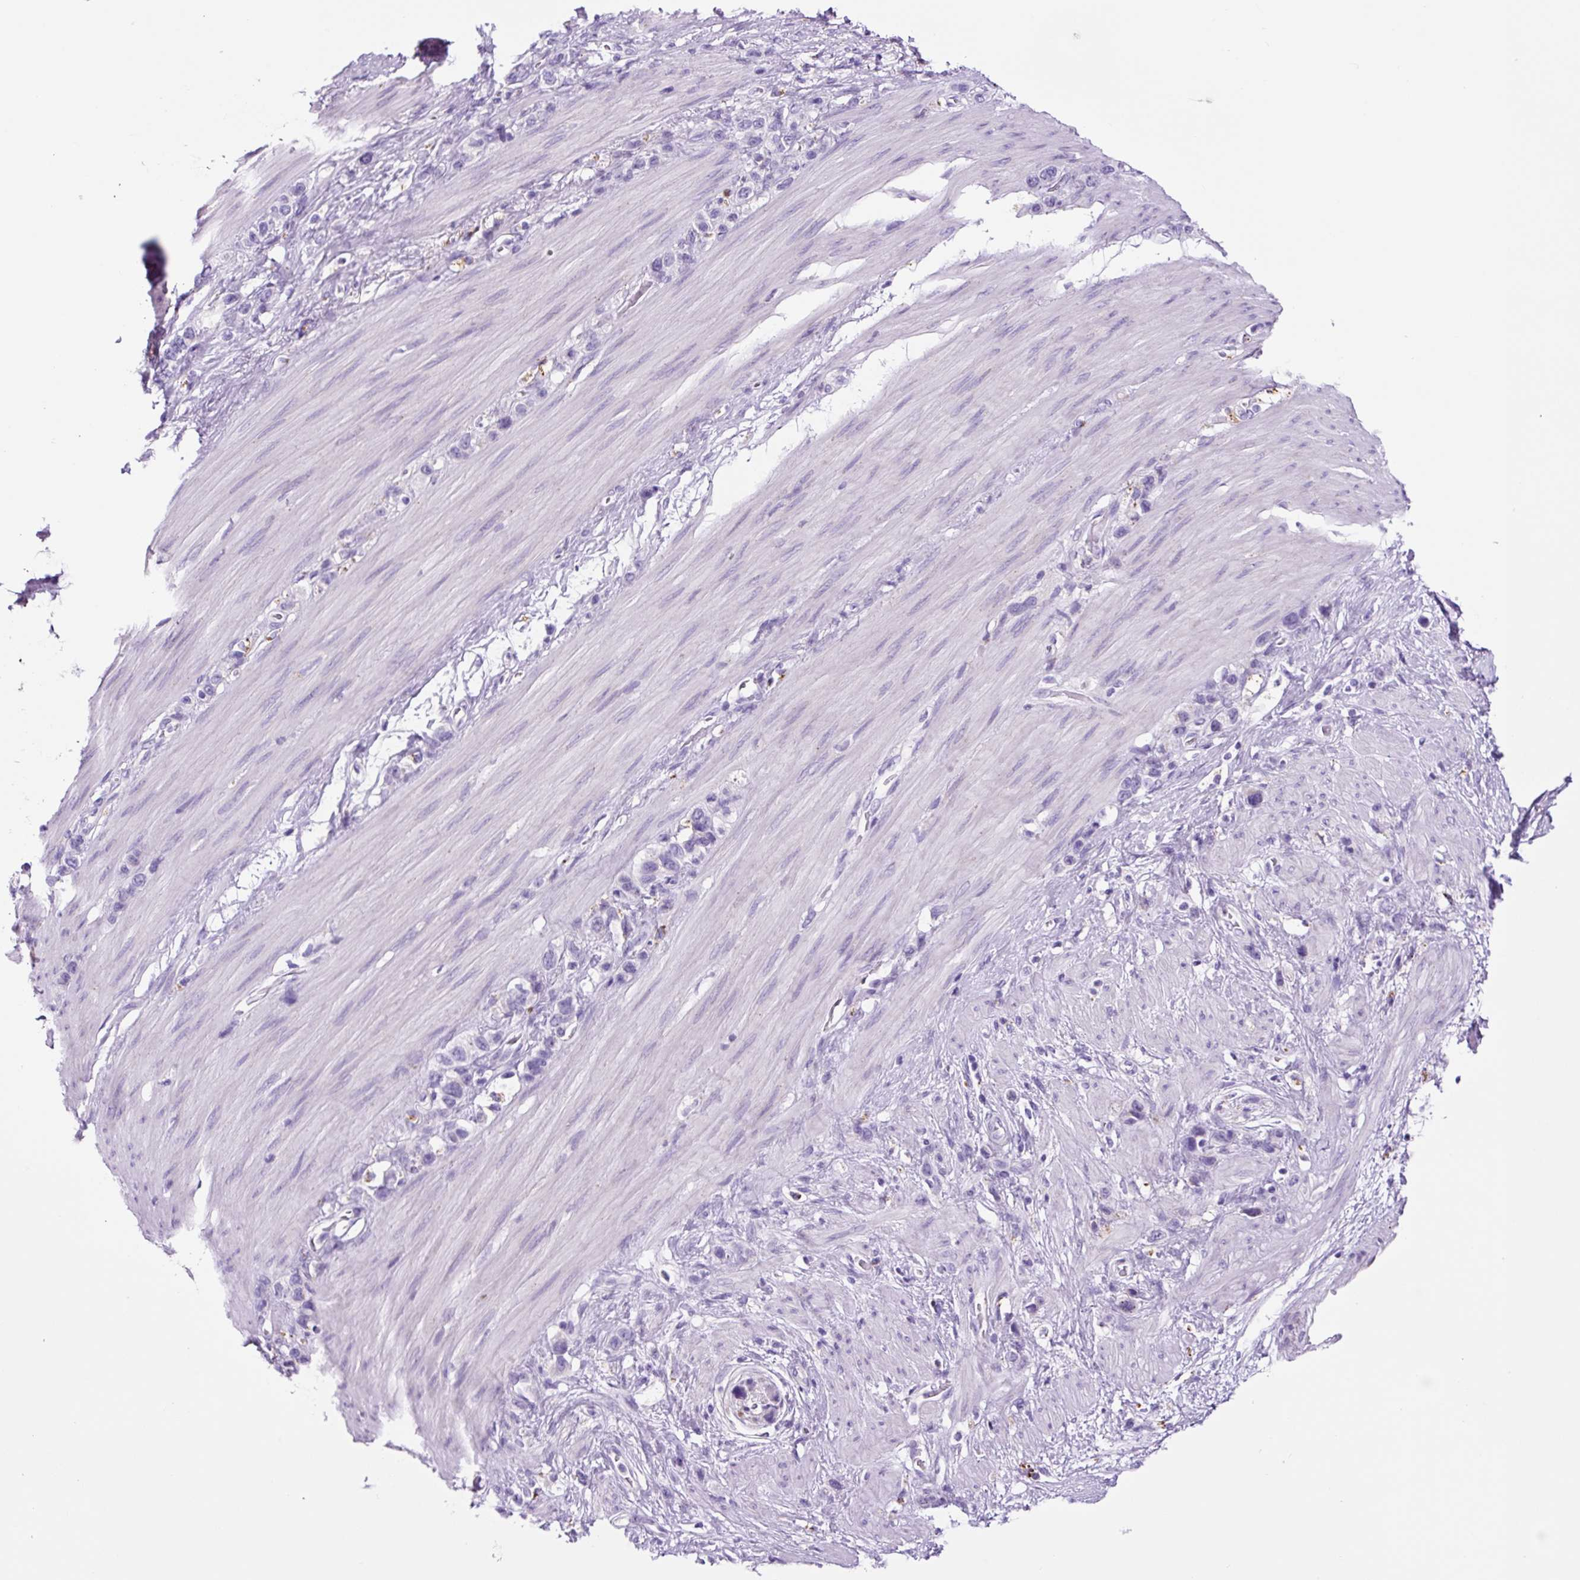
{"staining": {"intensity": "negative", "quantity": "none", "location": "none"}, "tissue": "stomach cancer", "cell_type": "Tumor cells", "image_type": "cancer", "snomed": [{"axis": "morphology", "description": "Adenocarcinoma, NOS"}, {"axis": "morphology", "description": "Adenocarcinoma, High grade"}, {"axis": "topography", "description": "Stomach, upper"}, {"axis": "topography", "description": "Stomach, lower"}], "caption": "Immunohistochemistry (IHC) image of stomach adenocarcinoma stained for a protein (brown), which displays no positivity in tumor cells.", "gene": "LCN10", "patient": {"sex": "female", "age": 65}}